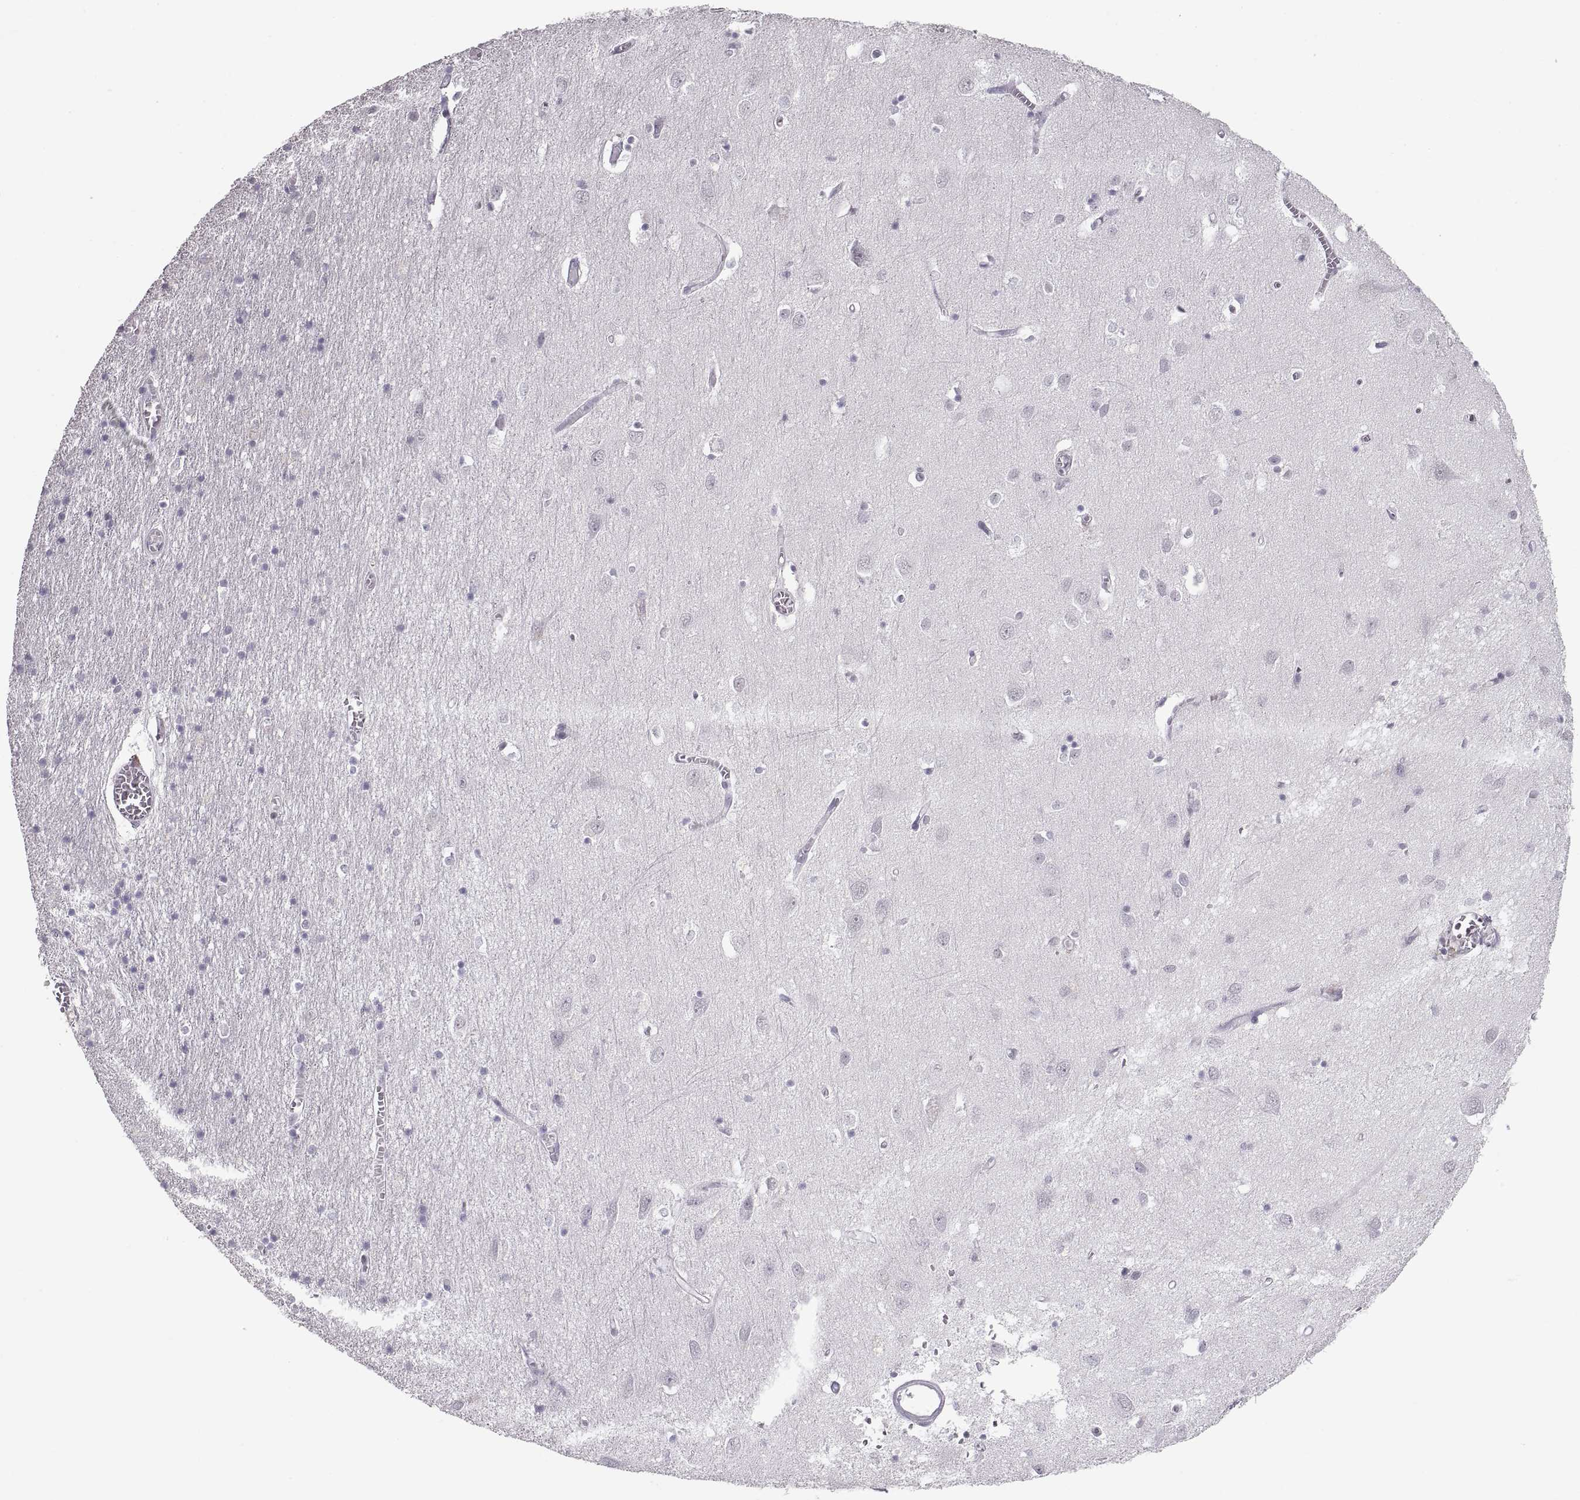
{"staining": {"intensity": "negative", "quantity": "none", "location": "none"}, "tissue": "cerebral cortex", "cell_type": "Endothelial cells", "image_type": "normal", "snomed": [{"axis": "morphology", "description": "Normal tissue, NOS"}, {"axis": "topography", "description": "Cerebral cortex"}], "caption": "The histopathology image displays no significant staining in endothelial cells of cerebral cortex.", "gene": "NANOS3", "patient": {"sex": "male", "age": 70}}